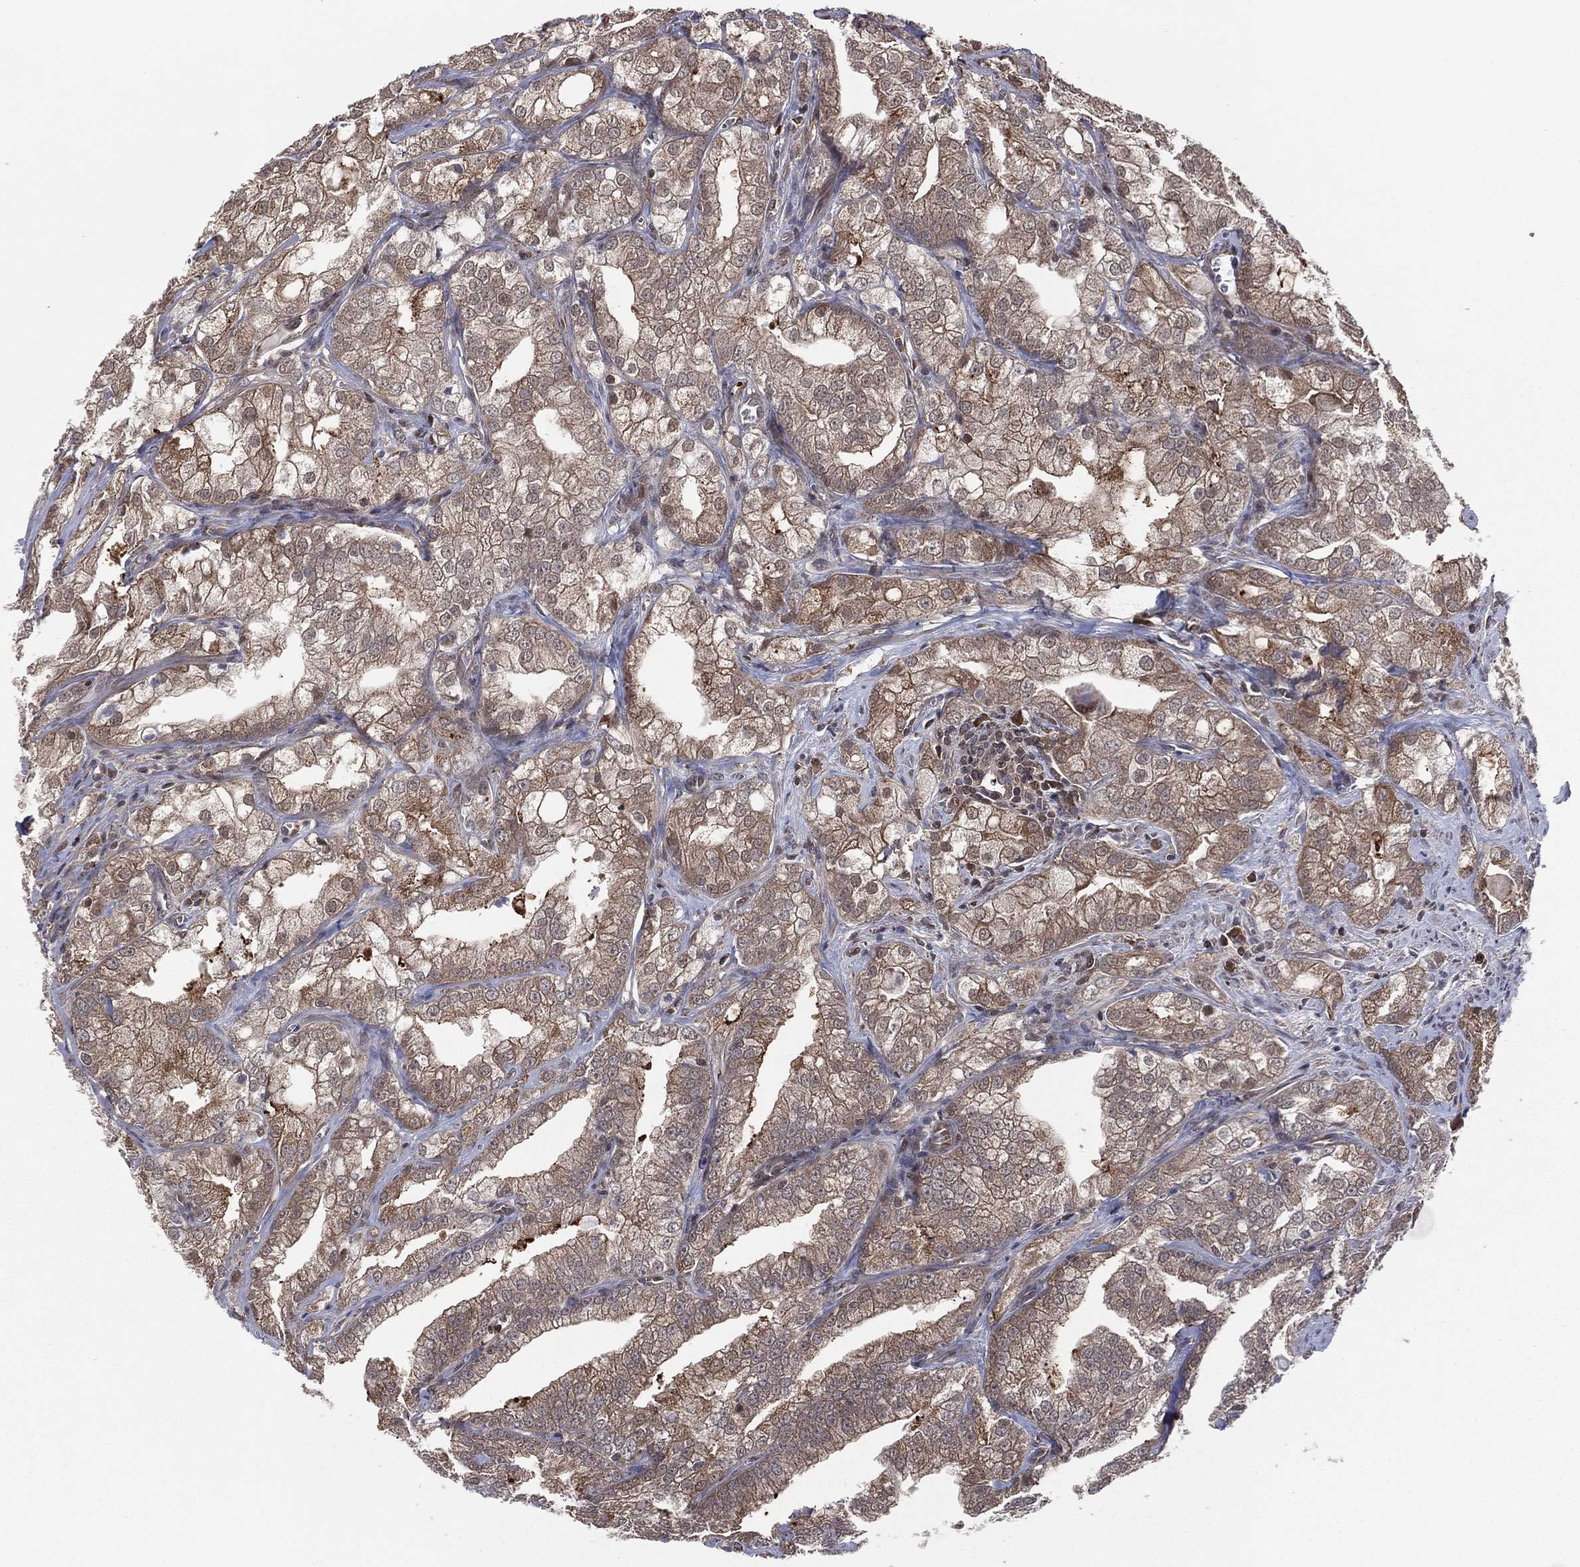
{"staining": {"intensity": "moderate", "quantity": ">75%", "location": "cytoplasmic/membranous"}, "tissue": "prostate cancer", "cell_type": "Tumor cells", "image_type": "cancer", "snomed": [{"axis": "morphology", "description": "Adenocarcinoma, NOS"}, {"axis": "topography", "description": "Prostate"}], "caption": "This is a photomicrograph of immunohistochemistry staining of prostate cancer, which shows moderate expression in the cytoplasmic/membranous of tumor cells.", "gene": "ICOSLG", "patient": {"sex": "male", "age": 70}}